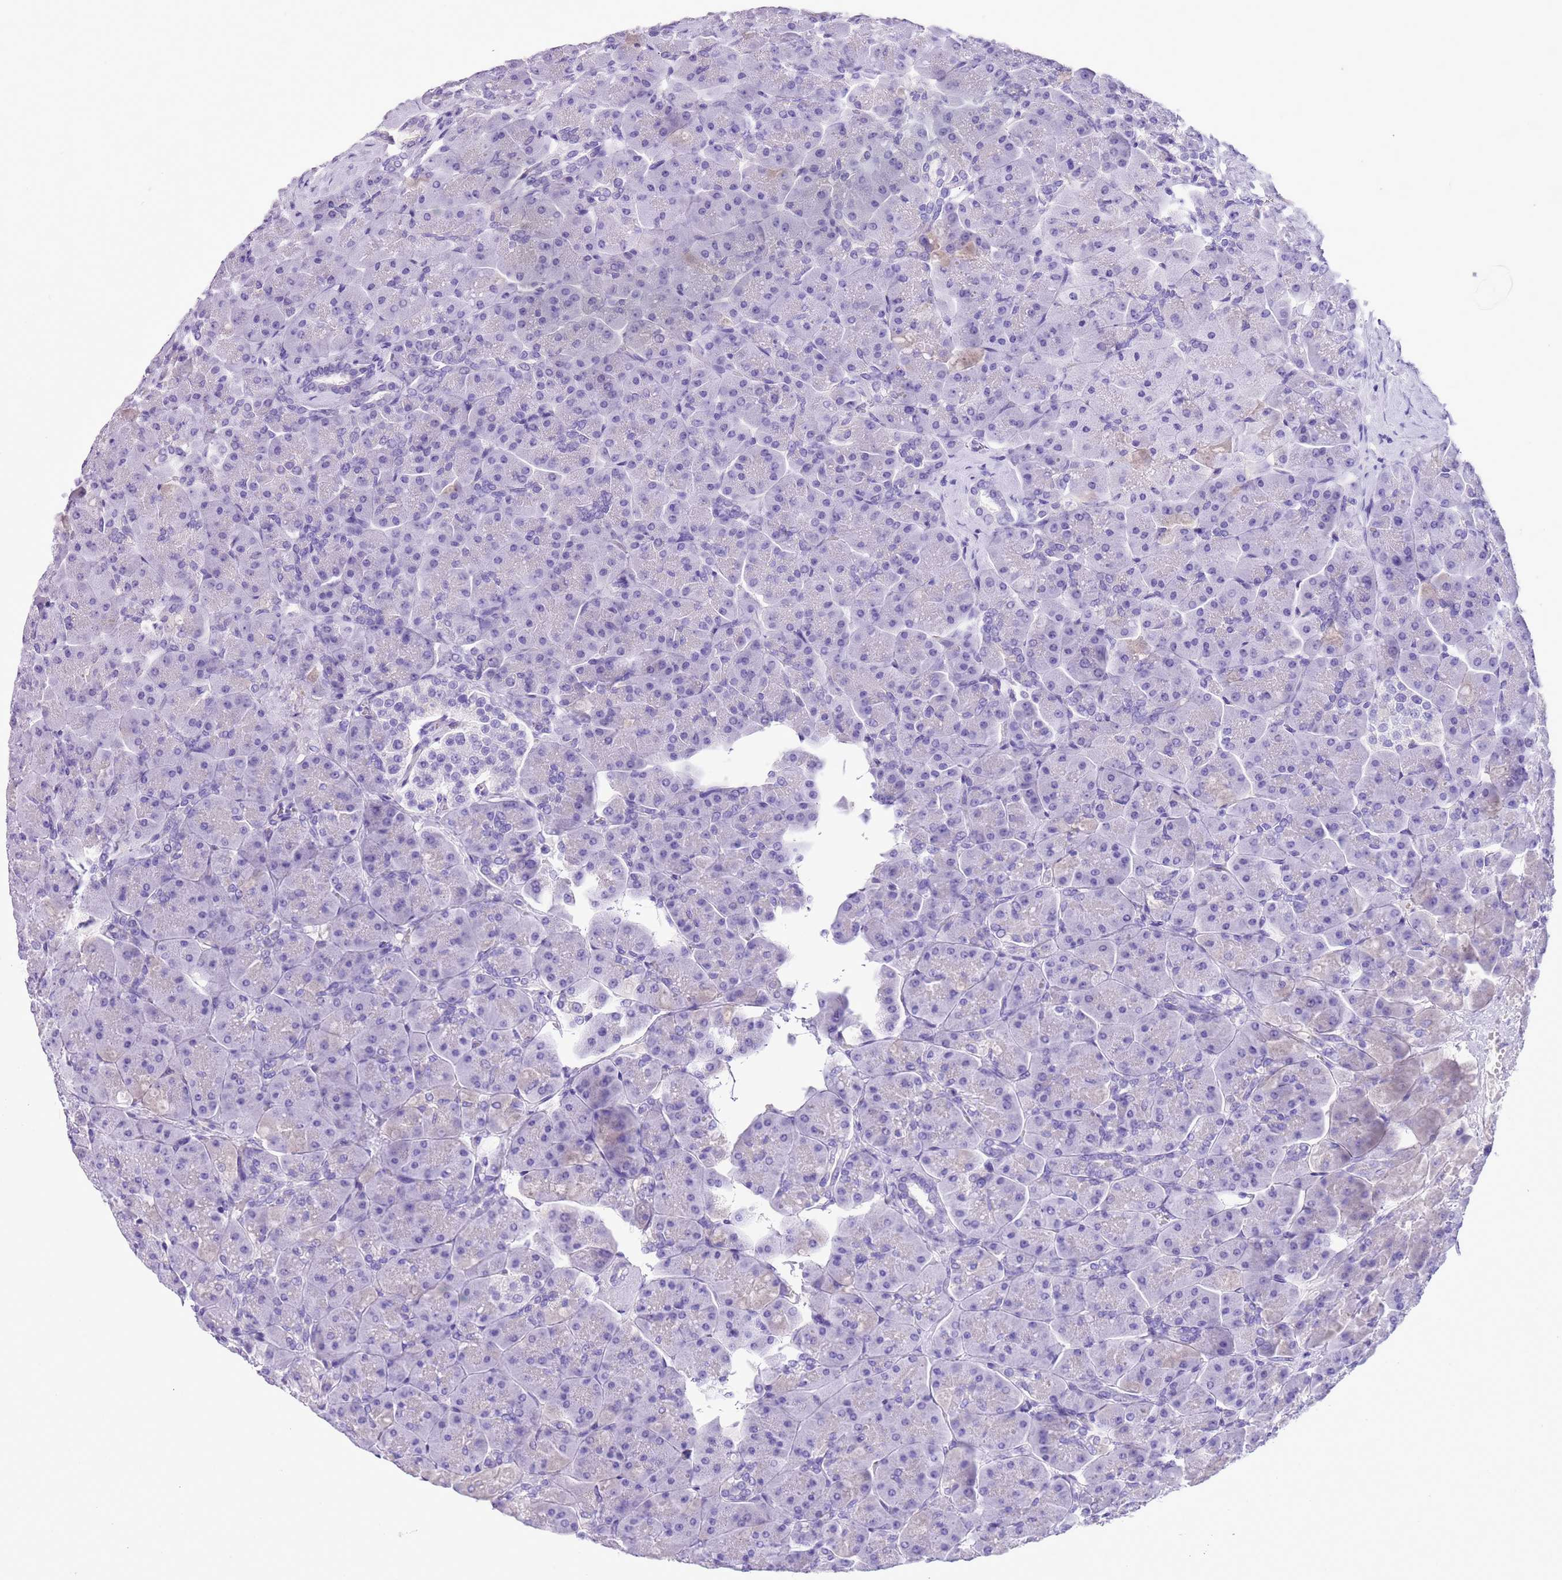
{"staining": {"intensity": "negative", "quantity": "none", "location": "none"}, "tissue": "pancreas", "cell_type": "Exocrine glandular cells", "image_type": "normal", "snomed": [{"axis": "morphology", "description": "Normal tissue, NOS"}, {"axis": "topography", "description": "Pancreas"}], "caption": "Human pancreas stained for a protein using immunohistochemistry shows no positivity in exocrine glandular cells.", "gene": "TBC1D10B", "patient": {"sex": "male", "age": 66}}